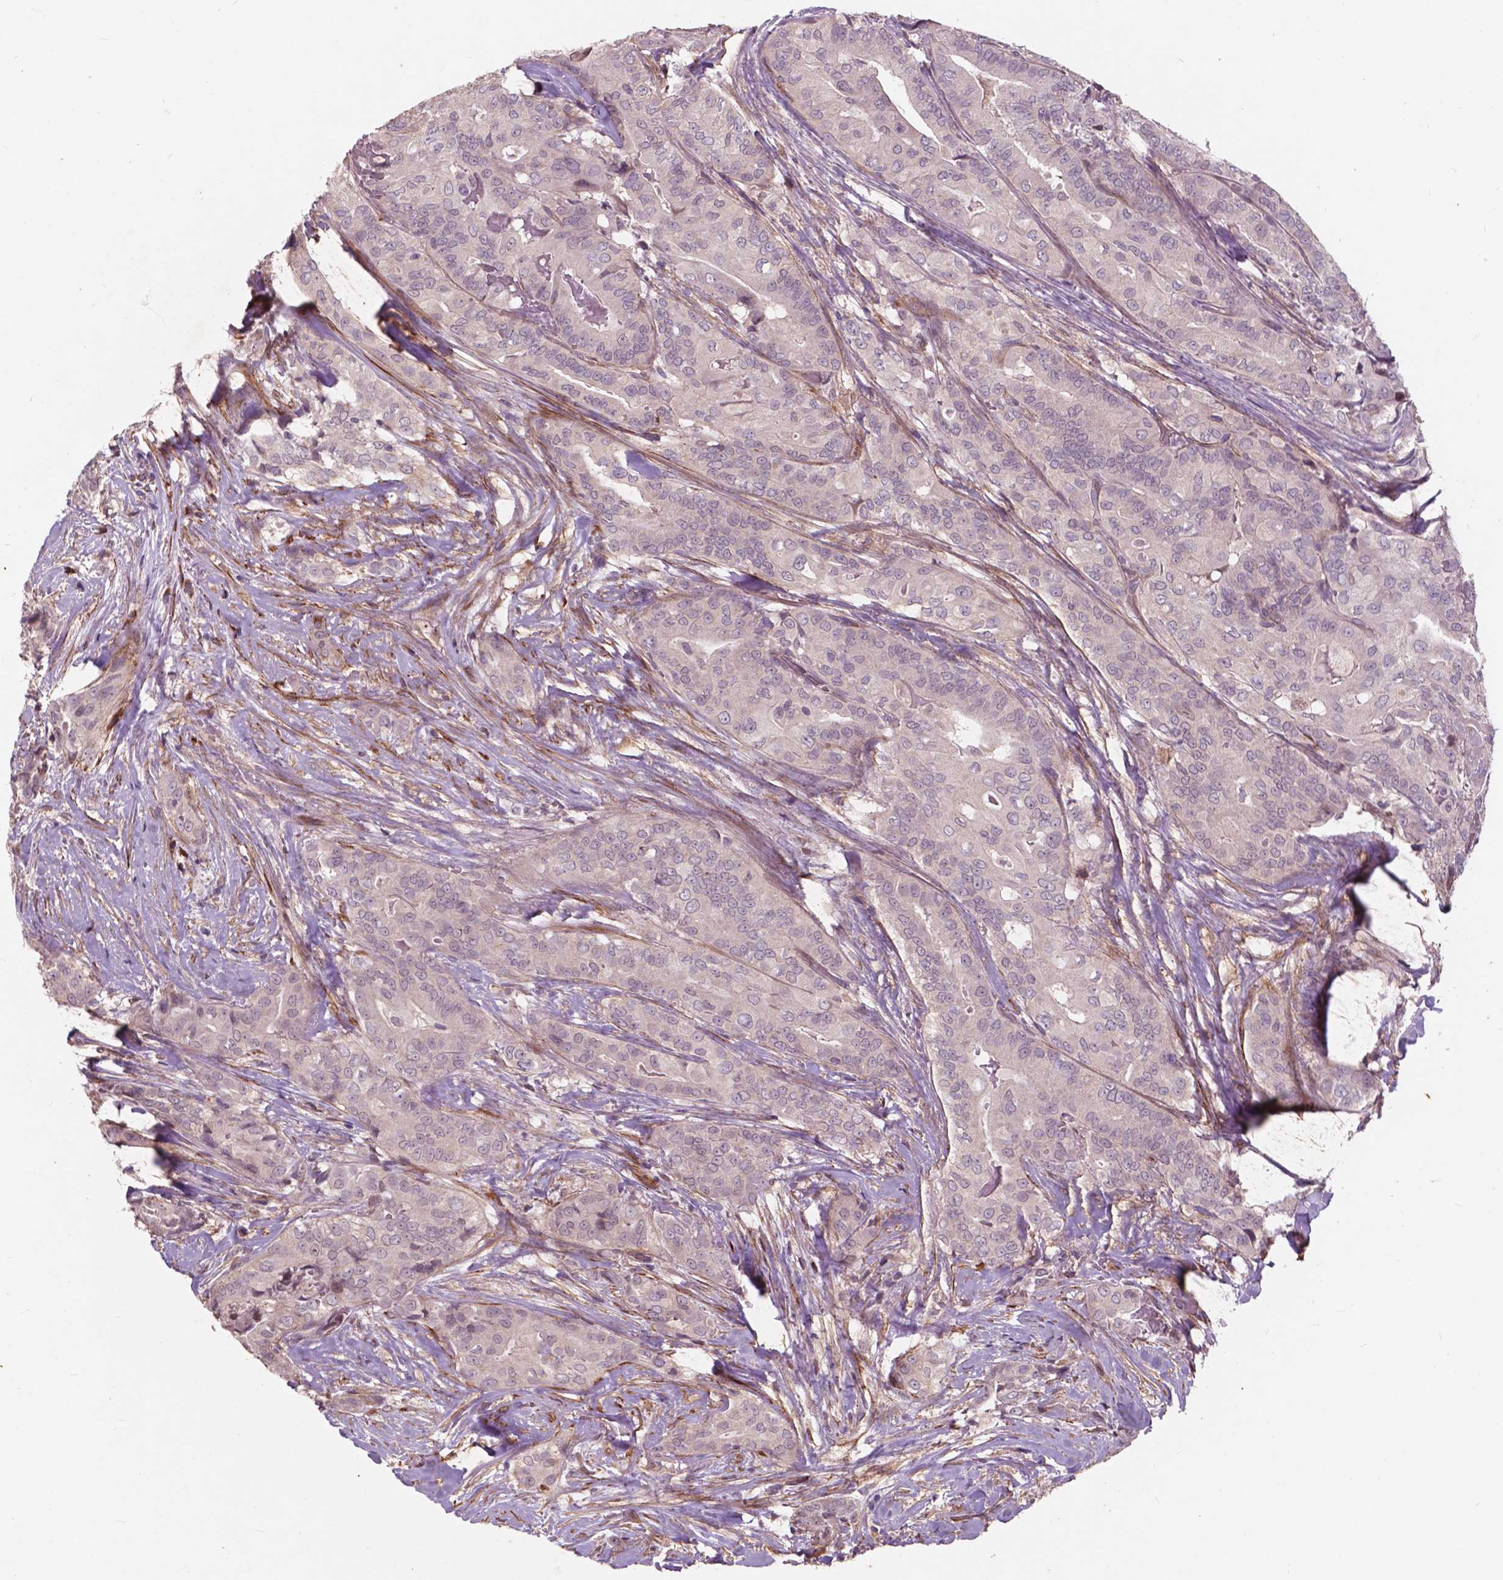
{"staining": {"intensity": "negative", "quantity": "none", "location": "none"}, "tissue": "thyroid cancer", "cell_type": "Tumor cells", "image_type": "cancer", "snomed": [{"axis": "morphology", "description": "Papillary adenocarcinoma, NOS"}, {"axis": "topography", "description": "Thyroid gland"}], "caption": "Protein analysis of thyroid cancer shows no significant expression in tumor cells.", "gene": "RFPL4B", "patient": {"sex": "male", "age": 61}}